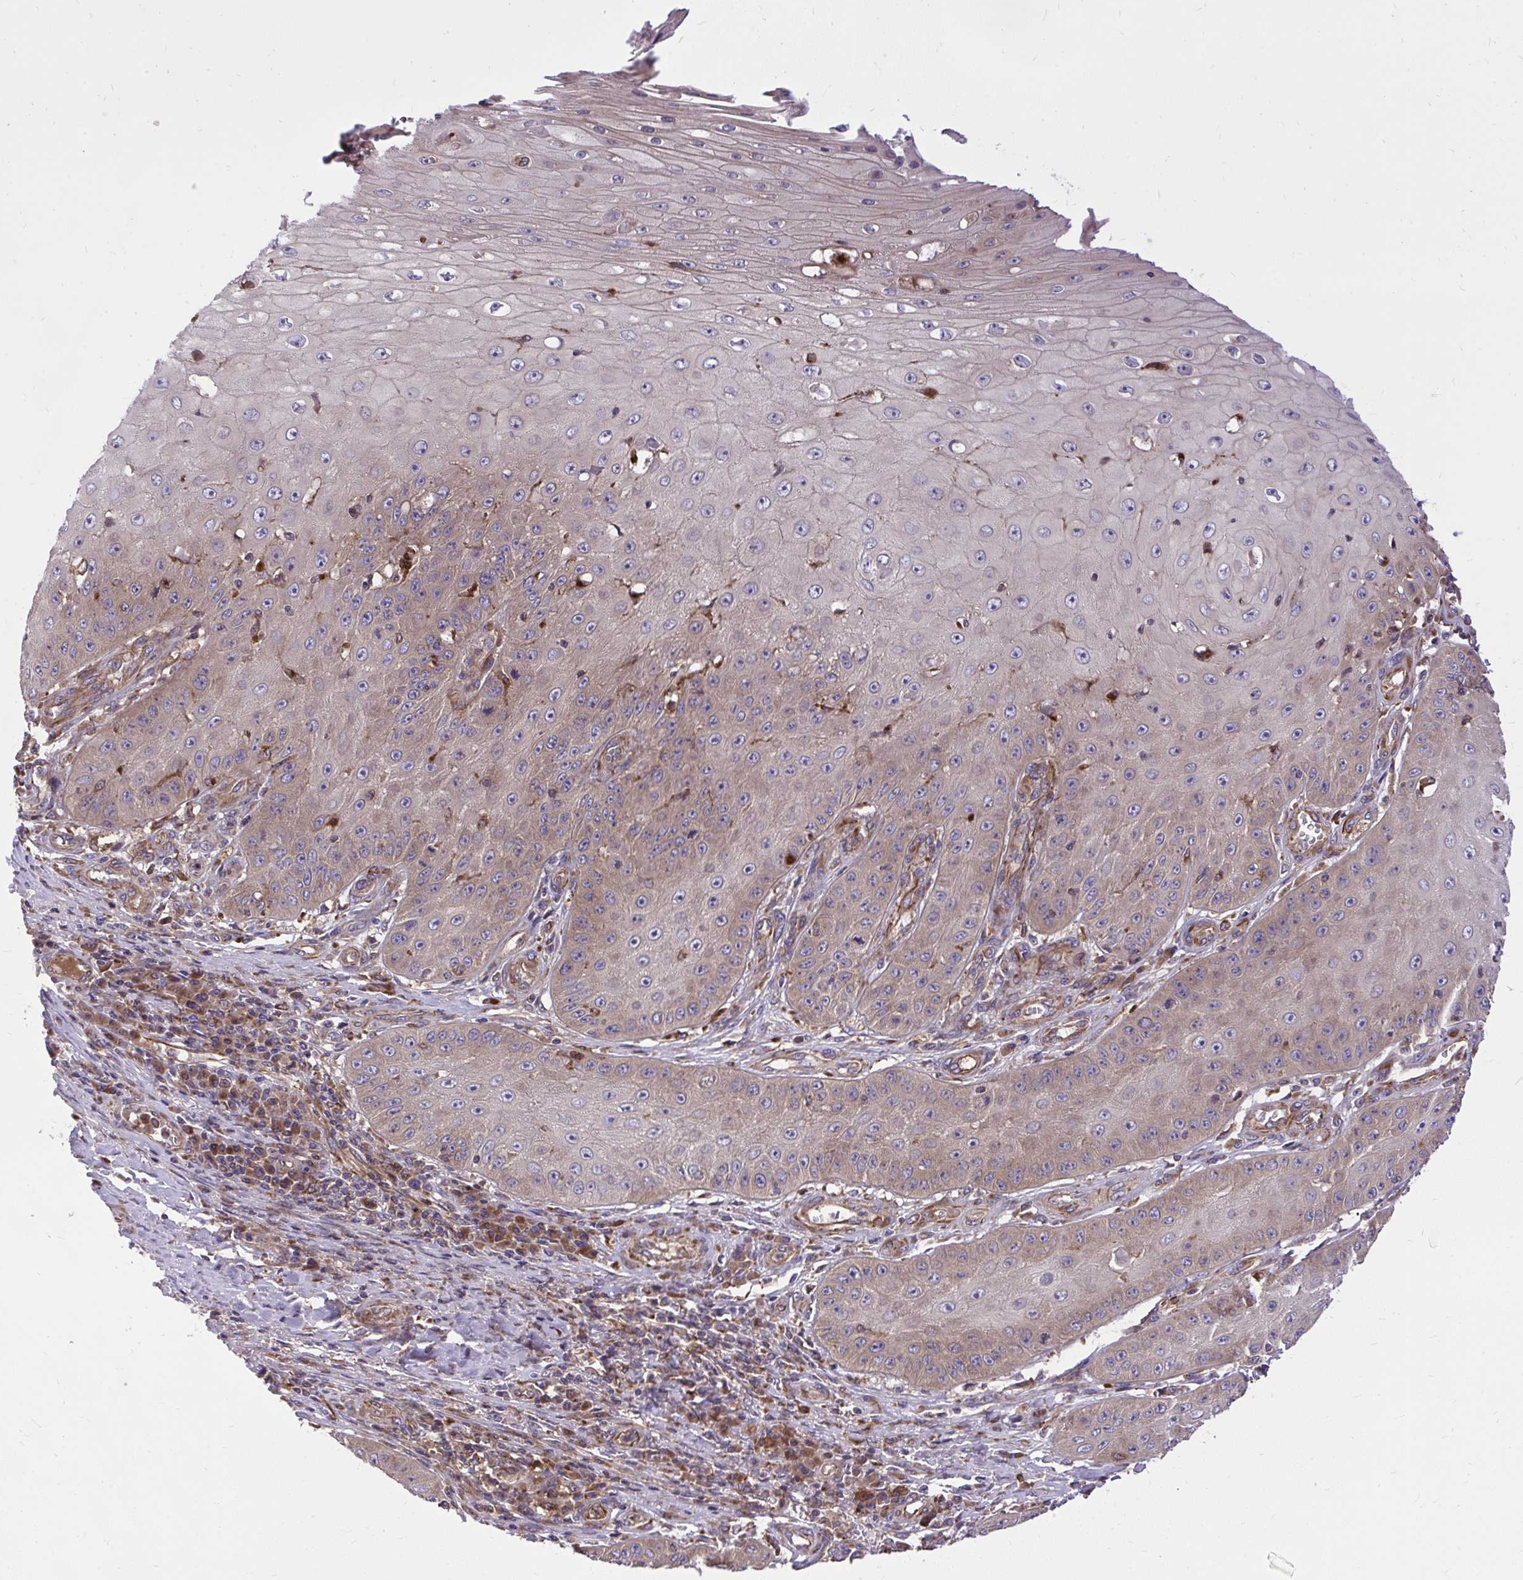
{"staining": {"intensity": "weak", "quantity": "<25%", "location": "cytoplasmic/membranous"}, "tissue": "skin cancer", "cell_type": "Tumor cells", "image_type": "cancer", "snomed": [{"axis": "morphology", "description": "Squamous cell carcinoma, NOS"}, {"axis": "topography", "description": "Skin"}], "caption": "An immunohistochemistry (IHC) image of squamous cell carcinoma (skin) is shown. There is no staining in tumor cells of squamous cell carcinoma (skin). (IHC, brightfield microscopy, high magnification).", "gene": "PAIP2", "patient": {"sex": "male", "age": 70}}